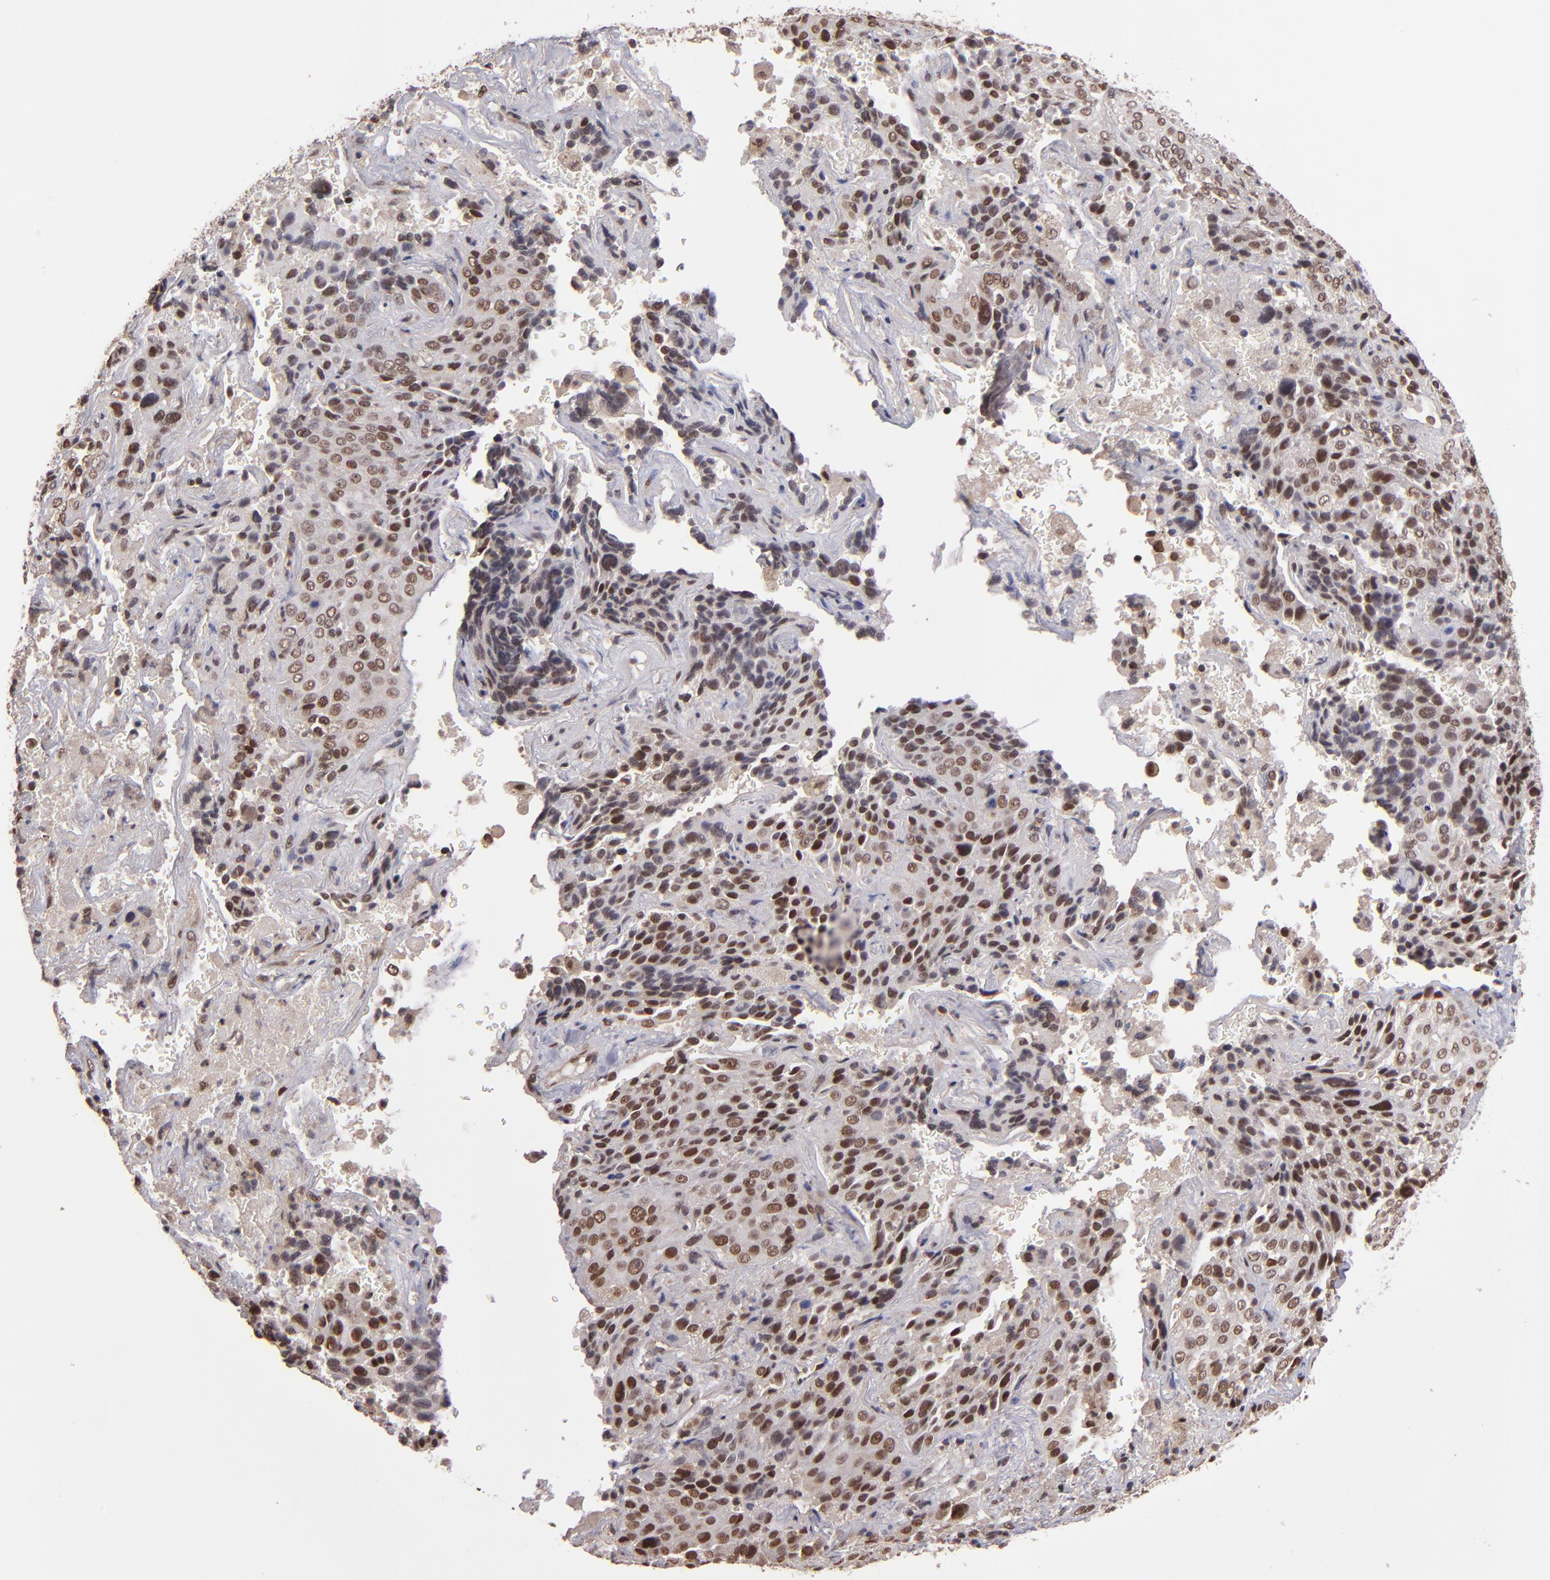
{"staining": {"intensity": "weak", "quantity": "<25%", "location": "nuclear"}, "tissue": "lung cancer", "cell_type": "Tumor cells", "image_type": "cancer", "snomed": [{"axis": "morphology", "description": "Squamous cell carcinoma, NOS"}, {"axis": "topography", "description": "Lung"}], "caption": "Histopathology image shows no protein expression in tumor cells of lung cancer (squamous cell carcinoma) tissue. Nuclei are stained in blue.", "gene": "TERF2", "patient": {"sex": "male", "age": 54}}